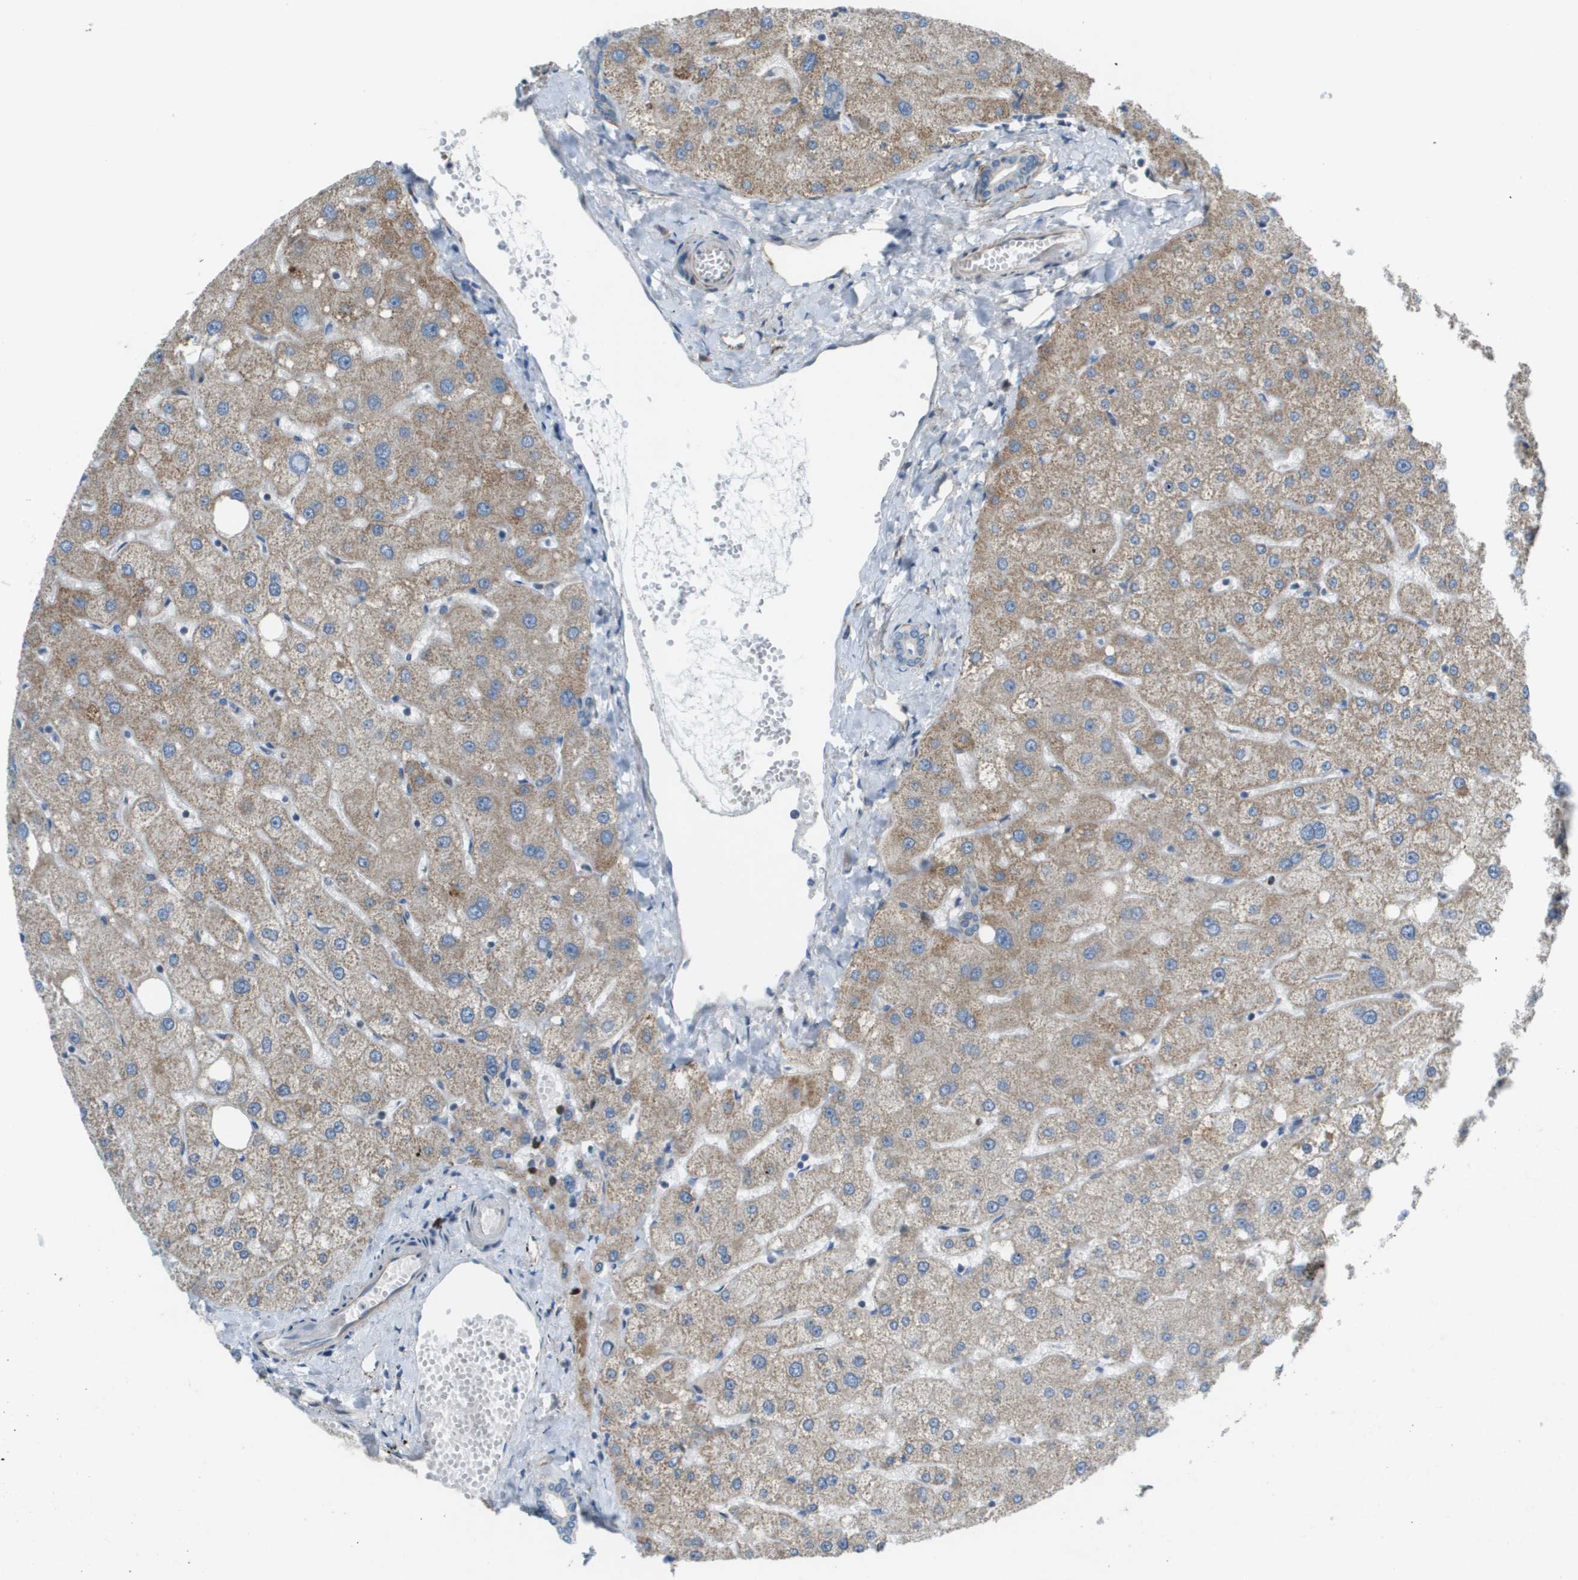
{"staining": {"intensity": "negative", "quantity": "none", "location": "none"}, "tissue": "liver", "cell_type": "Cholangiocytes", "image_type": "normal", "snomed": [{"axis": "morphology", "description": "Normal tissue, NOS"}, {"axis": "topography", "description": "Liver"}], "caption": "Immunohistochemistry (IHC) histopathology image of normal liver: human liver stained with DAB (3,3'-diaminobenzidine) demonstrates no significant protein positivity in cholangiocytes. (DAB IHC with hematoxylin counter stain).", "gene": "GALNT6", "patient": {"sex": "male", "age": 73}}